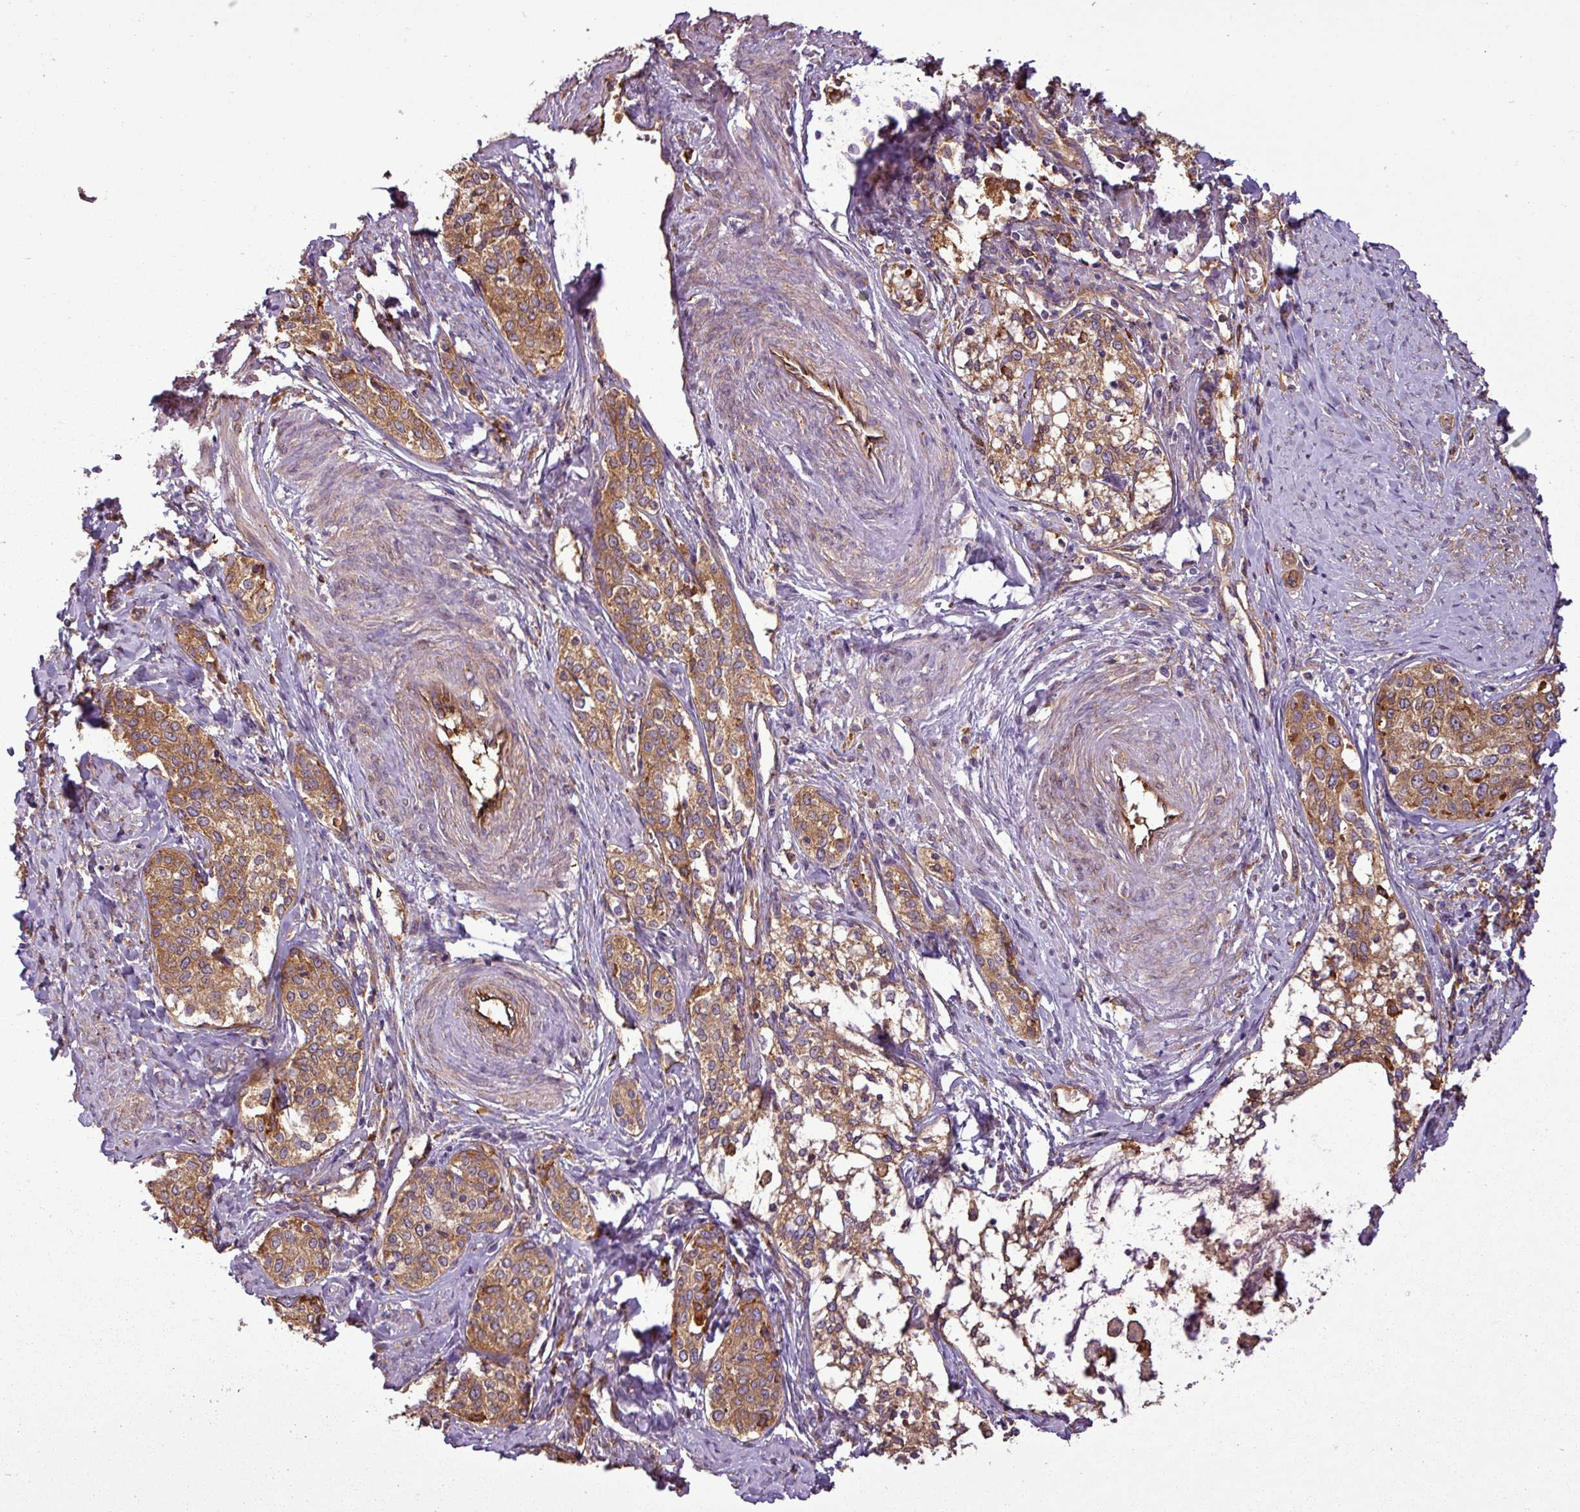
{"staining": {"intensity": "moderate", "quantity": ">75%", "location": "cytoplasmic/membranous"}, "tissue": "cervical cancer", "cell_type": "Tumor cells", "image_type": "cancer", "snomed": [{"axis": "morphology", "description": "Squamous cell carcinoma, NOS"}, {"axis": "morphology", "description": "Adenocarcinoma, NOS"}, {"axis": "topography", "description": "Cervix"}], "caption": "Cervical cancer (squamous cell carcinoma) stained for a protein displays moderate cytoplasmic/membranous positivity in tumor cells.", "gene": "PACSIN2", "patient": {"sex": "female", "age": 52}}